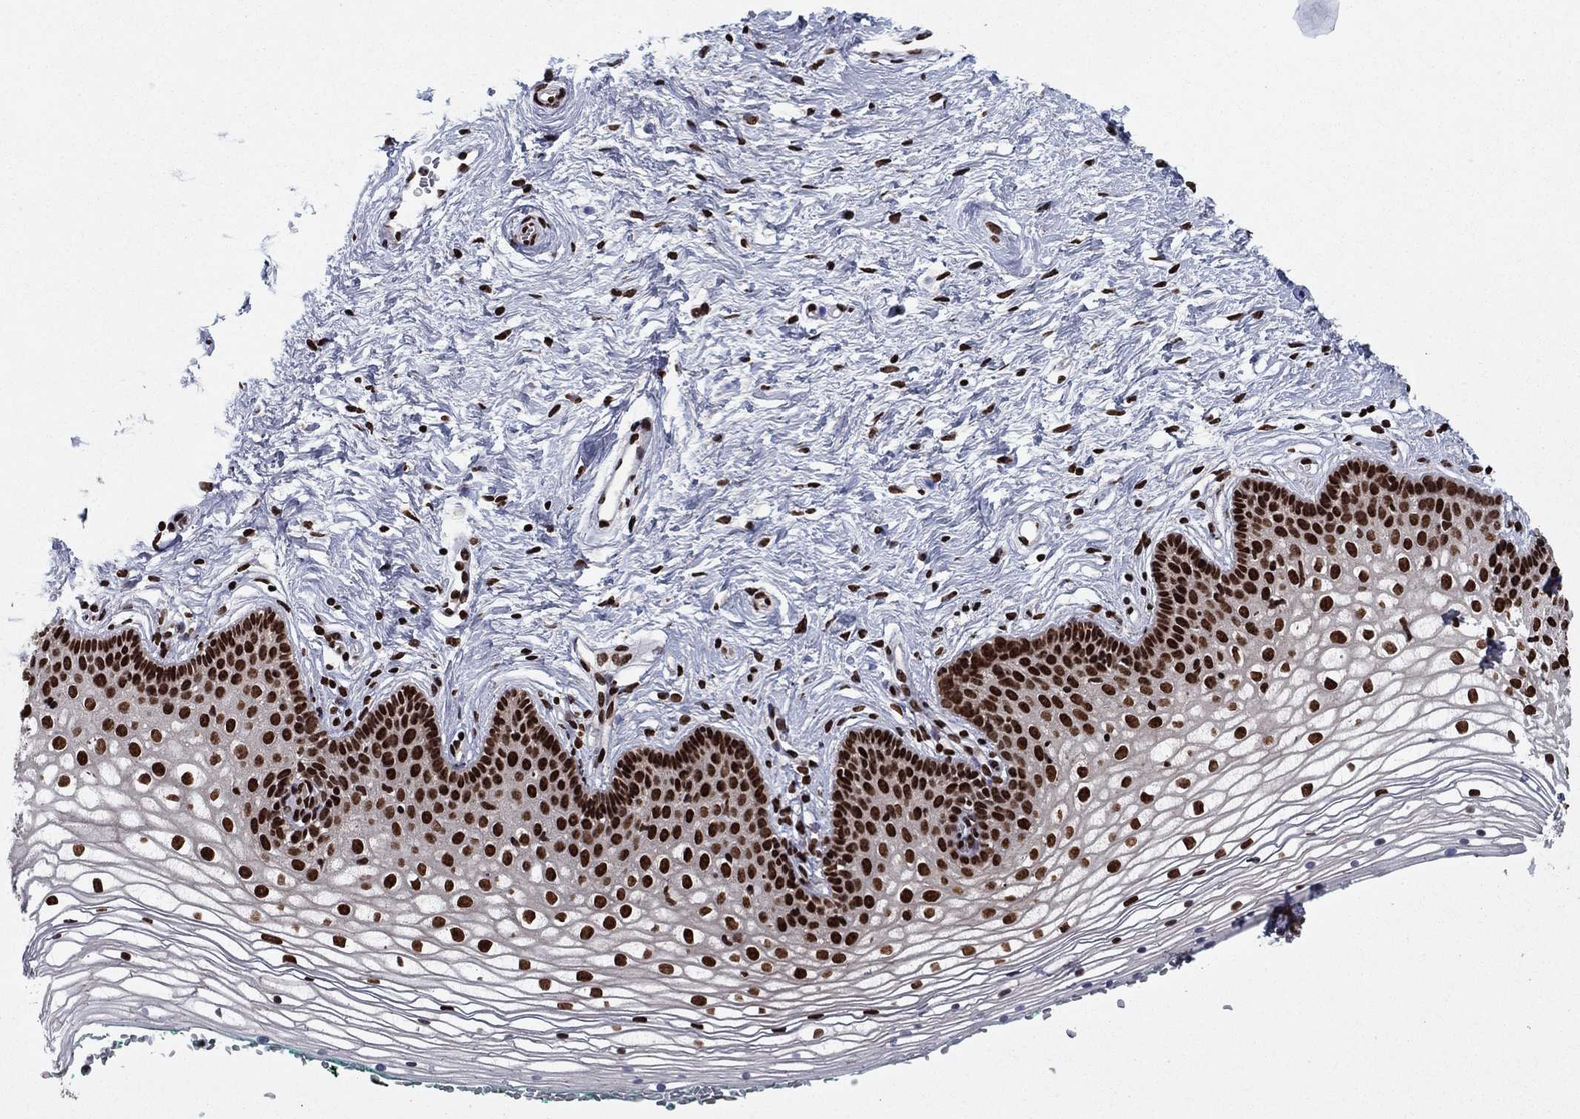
{"staining": {"intensity": "strong", "quantity": ">75%", "location": "nuclear"}, "tissue": "vagina", "cell_type": "Squamous epithelial cells", "image_type": "normal", "snomed": [{"axis": "morphology", "description": "Normal tissue, NOS"}, {"axis": "topography", "description": "Vagina"}], "caption": "Vagina stained with DAB (3,3'-diaminobenzidine) immunohistochemistry shows high levels of strong nuclear staining in approximately >75% of squamous epithelial cells. Ihc stains the protein in brown and the nuclei are stained blue.", "gene": "USP54", "patient": {"sex": "female", "age": 36}}